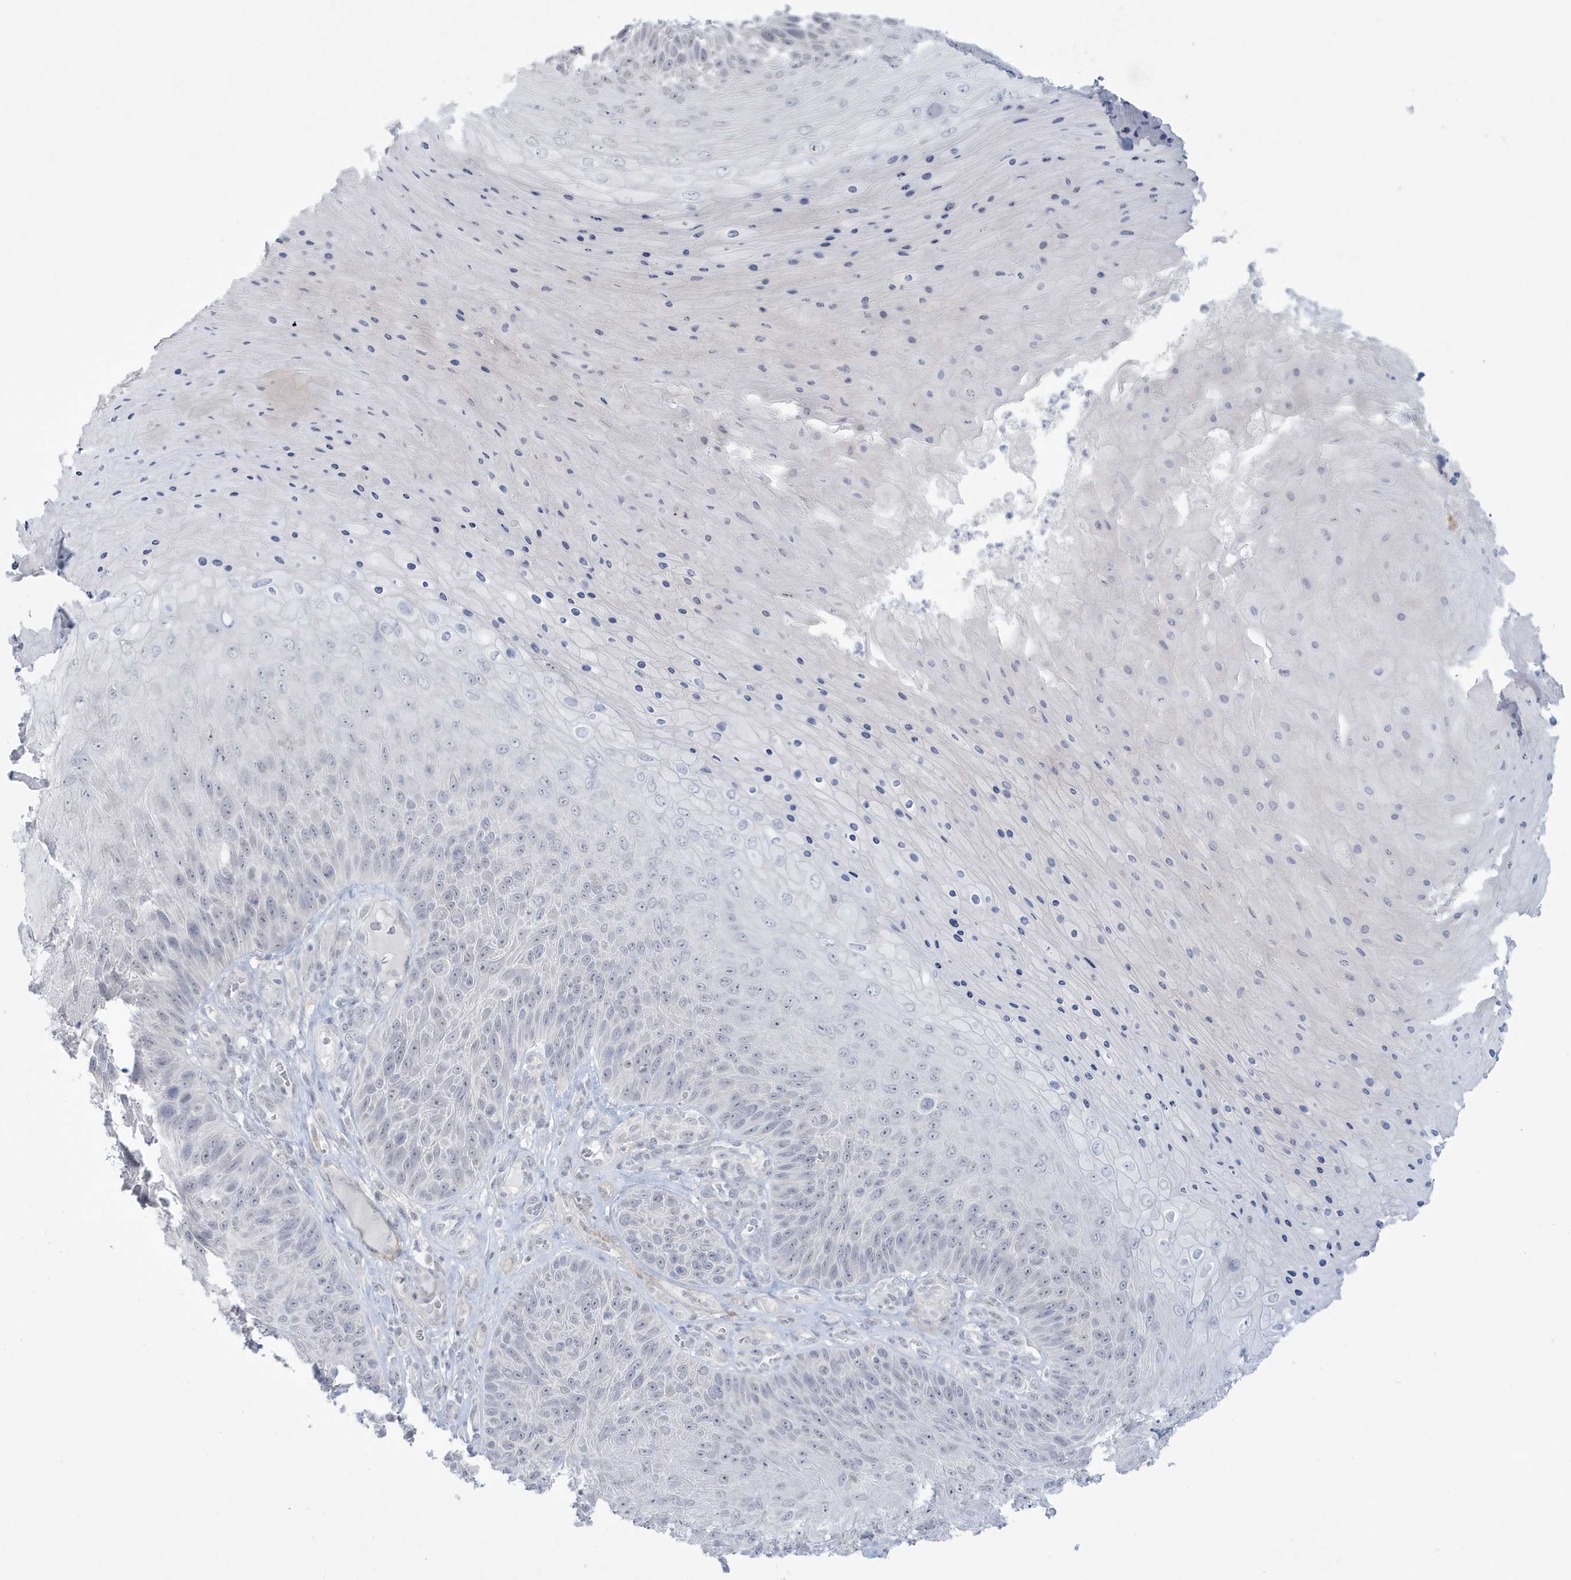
{"staining": {"intensity": "weak", "quantity": "<25%", "location": "nuclear"}, "tissue": "skin cancer", "cell_type": "Tumor cells", "image_type": "cancer", "snomed": [{"axis": "morphology", "description": "Squamous cell carcinoma, NOS"}, {"axis": "topography", "description": "Skin"}], "caption": "DAB immunohistochemical staining of skin squamous cell carcinoma displays no significant positivity in tumor cells. (Stains: DAB IHC with hematoxylin counter stain, Microscopy: brightfield microscopy at high magnification).", "gene": "HERC6", "patient": {"sex": "female", "age": 88}}